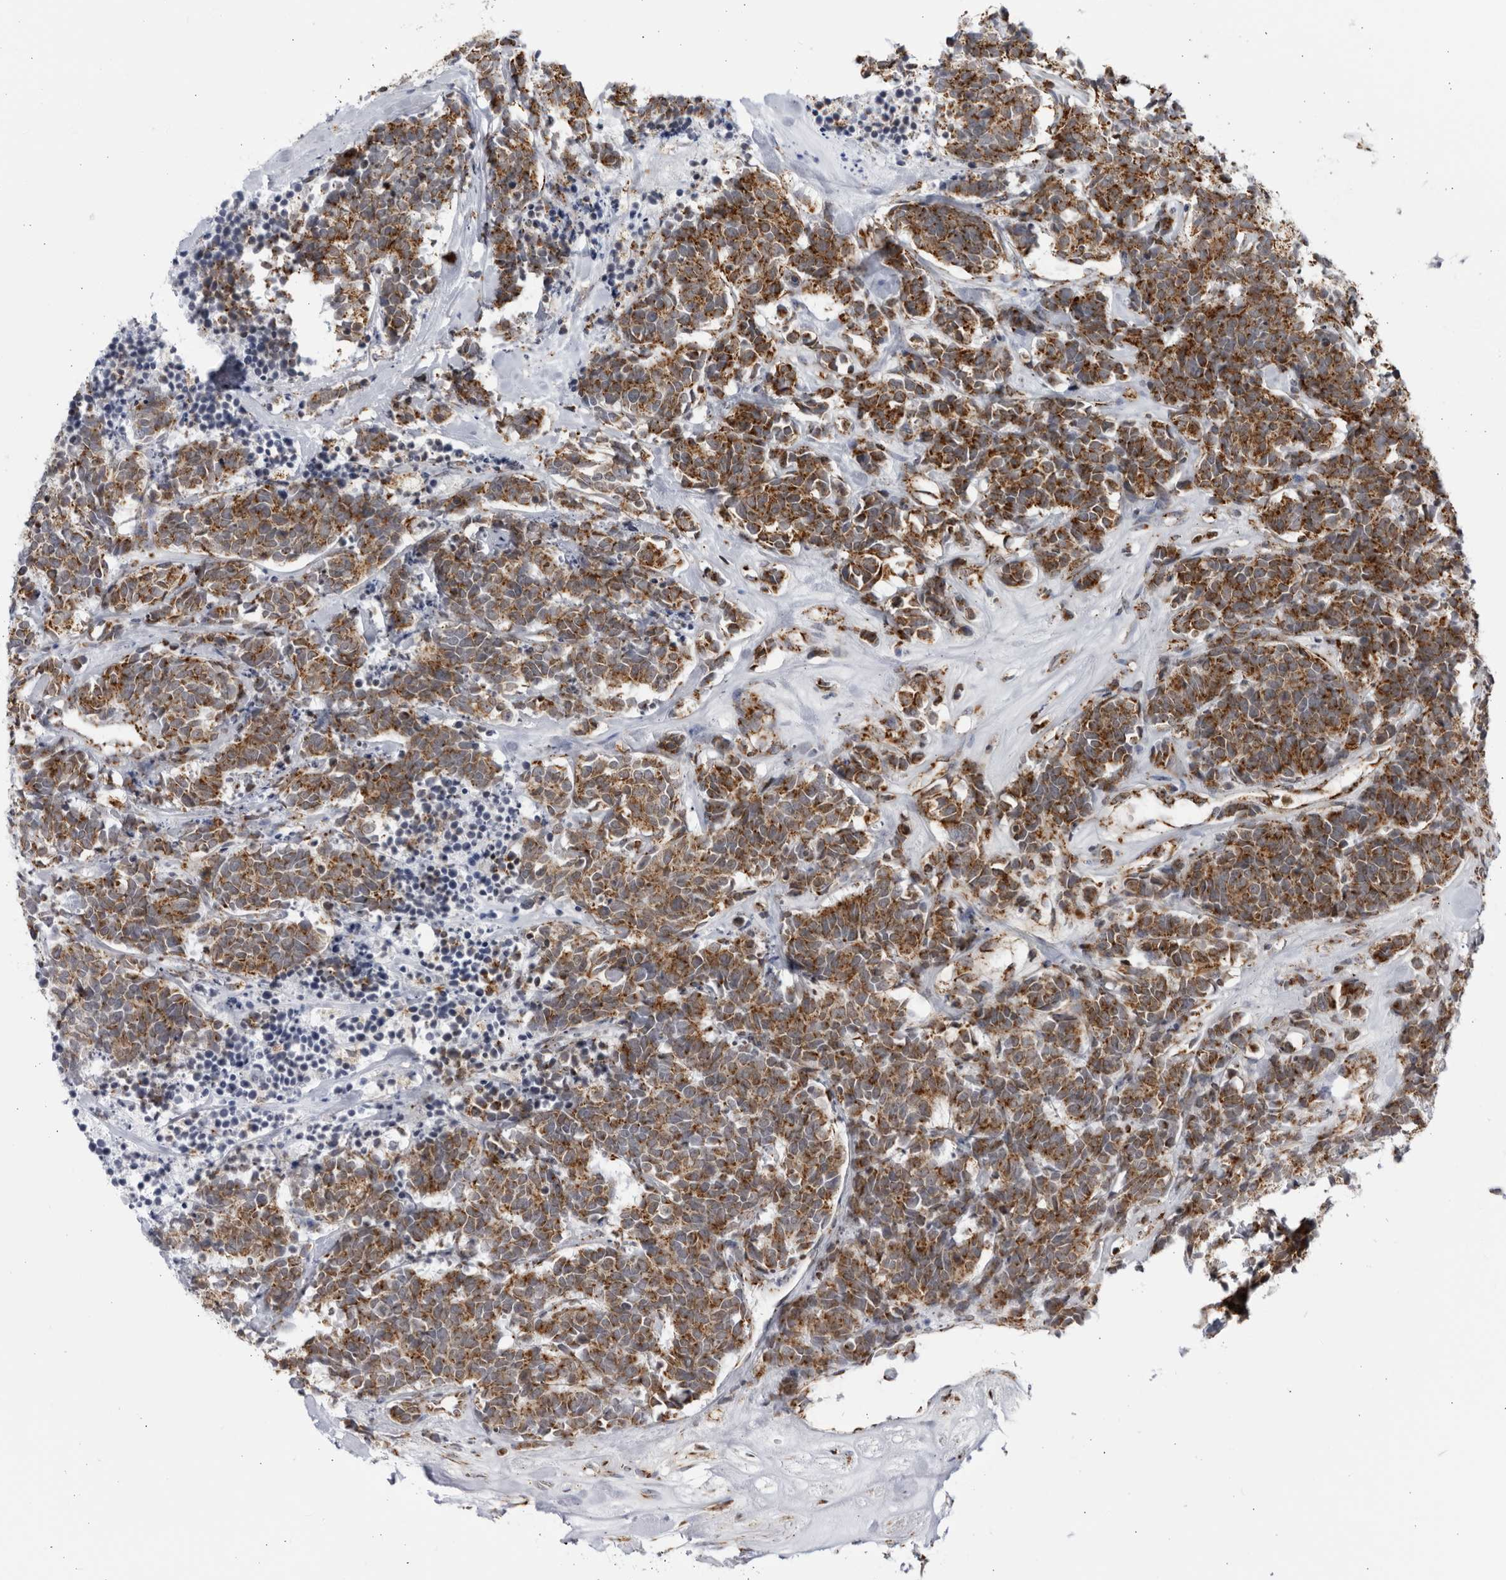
{"staining": {"intensity": "moderate", "quantity": ">75%", "location": "cytoplasmic/membranous"}, "tissue": "carcinoid", "cell_type": "Tumor cells", "image_type": "cancer", "snomed": [{"axis": "morphology", "description": "Carcinoma, NOS"}, {"axis": "morphology", "description": "Carcinoid, malignant, NOS"}, {"axis": "topography", "description": "Urinary bladder"}], "caption": "Immunohistochemical staining of human malignant carcinoid reveals medium levels of moderate cytoplasmic/membranous protein positivity in about >75% of tumor cells.", "gene": "RBM34", "patient": {"sex": "male", "age": 57}}